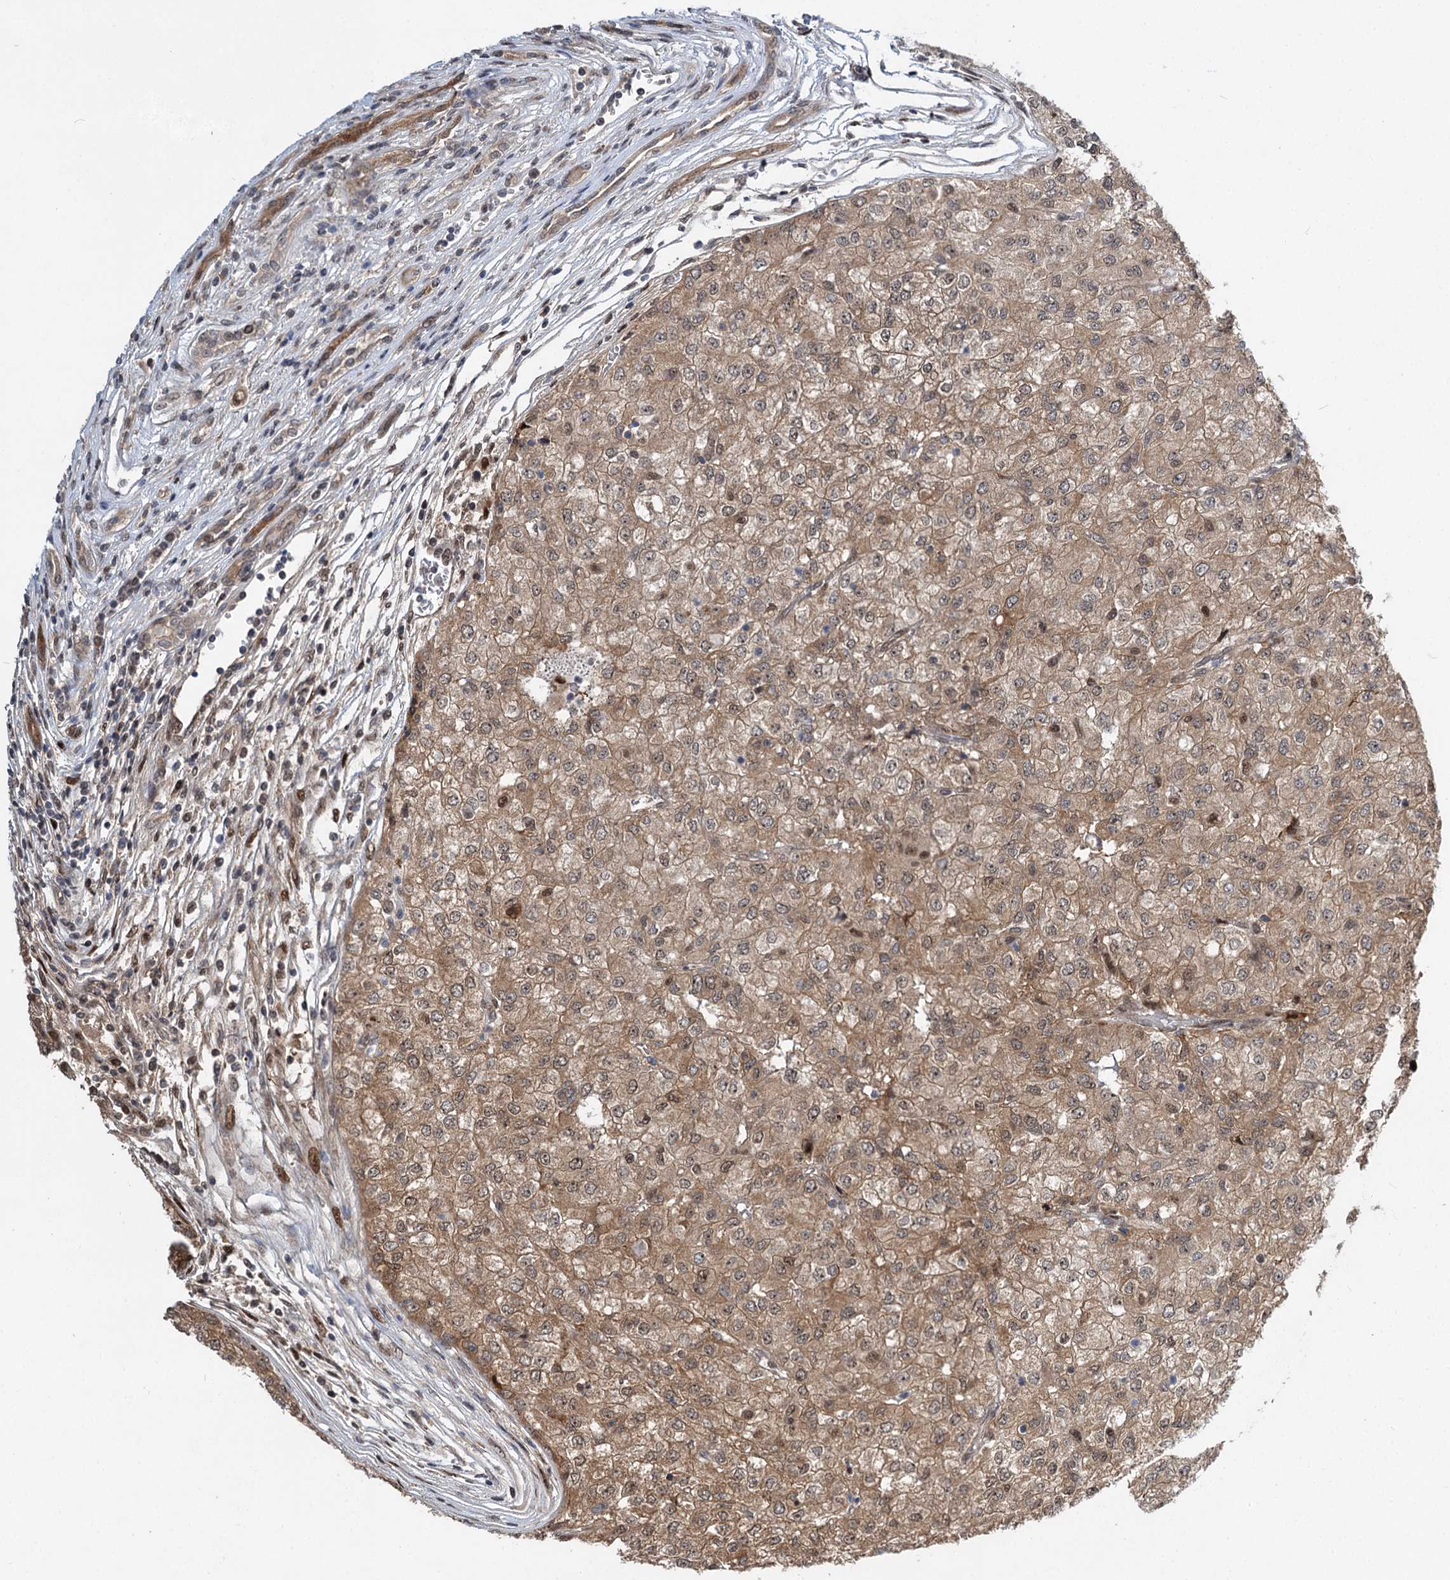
{"staining": {"intensity": "moderate", "quantity": ">75%", "location": "cytoplasmic/membranous,nuclear"}, "tissue": "renal cancer", "cell_type": "Tumor cells", "image_type": "cancer", "snomed": [{"axis": "morphology", "description": "Adenocarcinoma, NOS"}, {"axis": "topography", "description": "Kidney"}], "caption": "Renal adenocarcinoma tissue displays moderate cytoplasmic/membranous and nuclear positivity in about >75% of tumor cells, visualized by immunohistochemistry.", "gene": "GPBP1", "patient": {"sex": "female", "age": 54}}